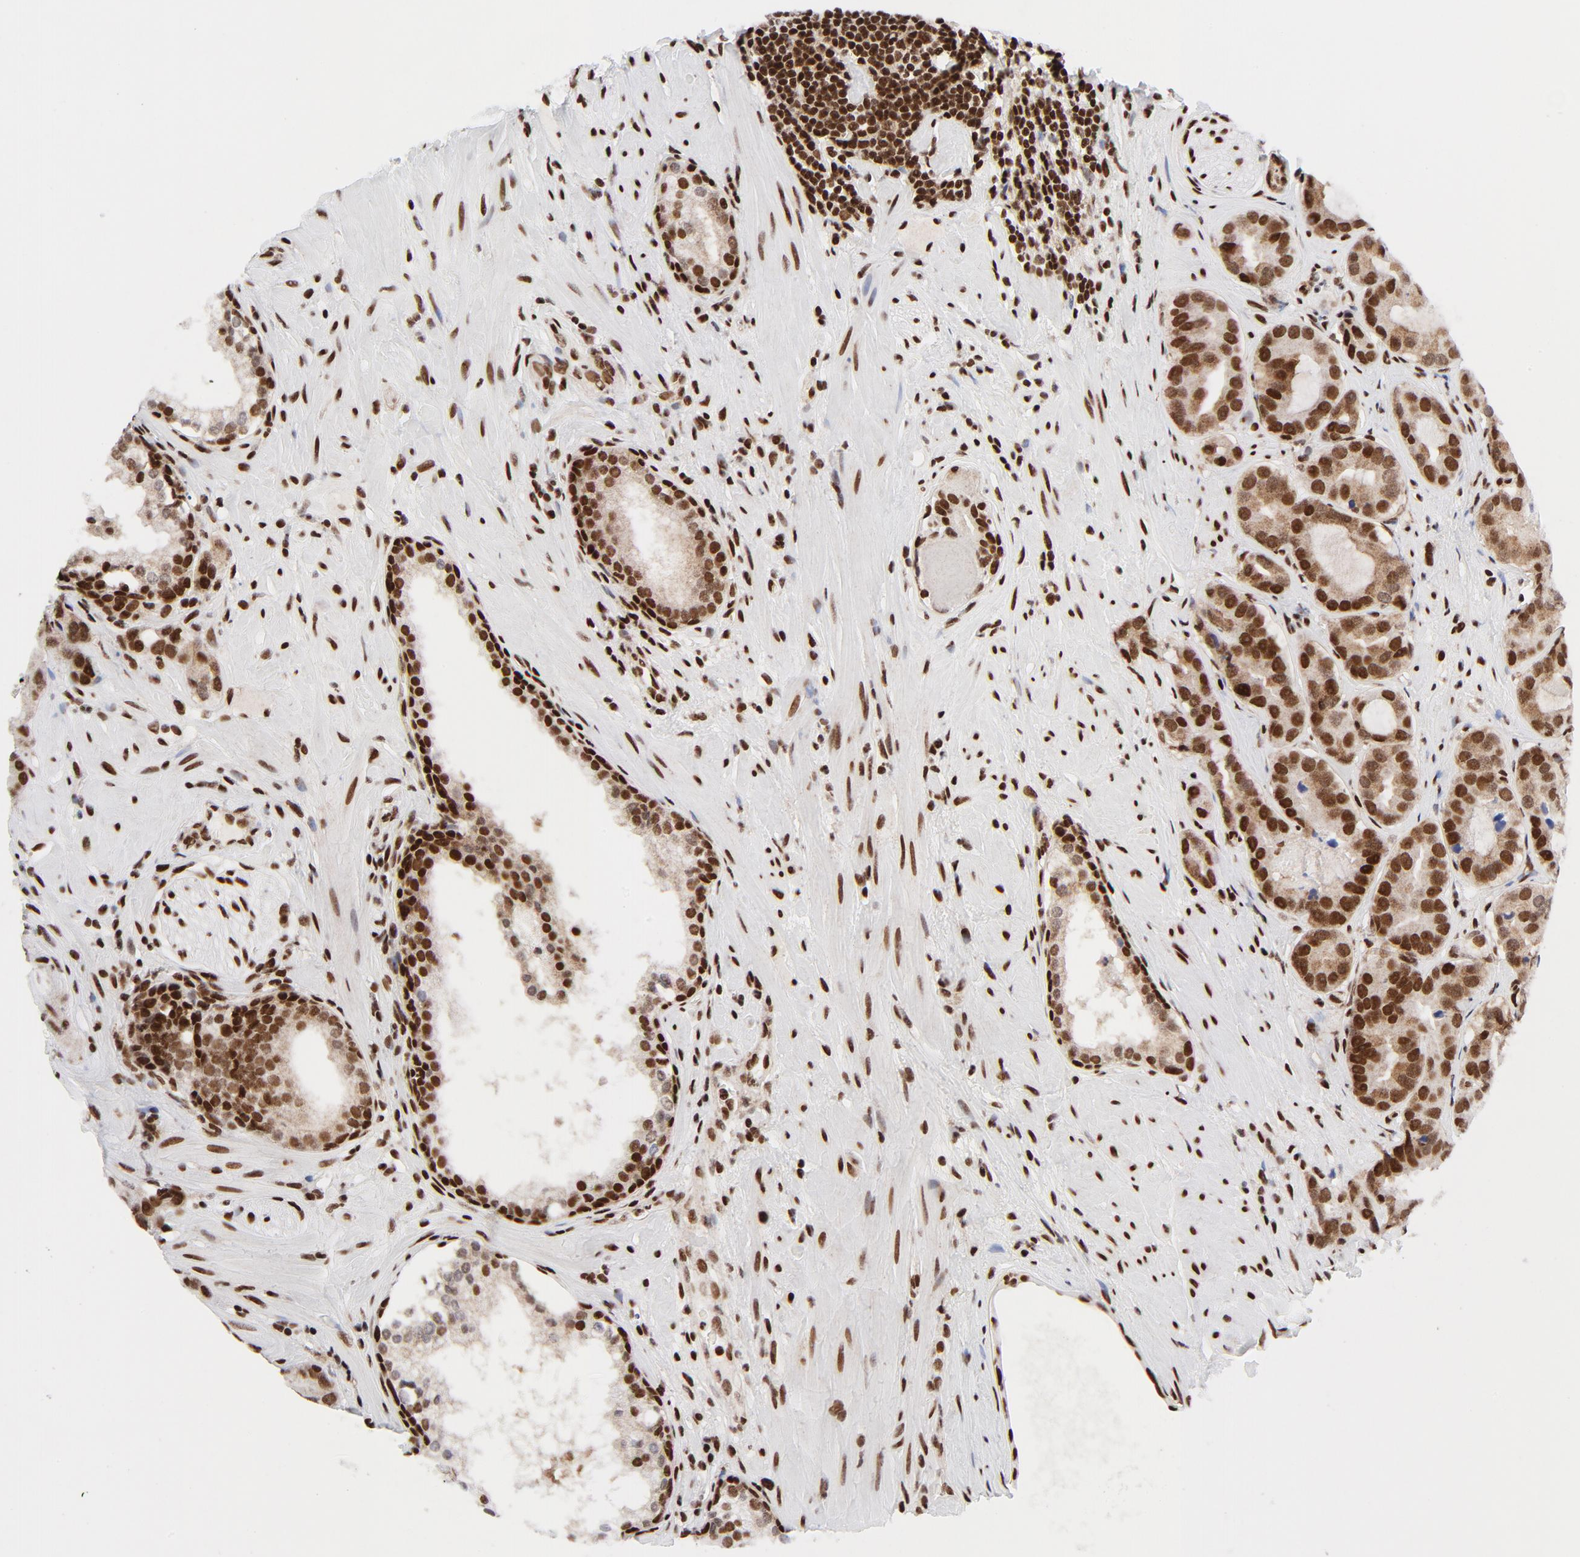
{"staining": {"intensity": "strong", "quantity": ">75%", "location": "nuclear"}, "tissue": "prostate cancer", "cell_type": "Tumor cells", "image_type": "cancer", "snomed": [{"axis": "morphology", "description": "Adenocarcinoma, Low grade"}, {"axis": "topography", "description": "Prostate"}], "caption": "IHC micrograph of human prostate low-grade adenocarcinoma stained for a protein (brown), which displays high levels of strong nuclear expression in approximately >75% of tumor cells.", "gene": "NFYB", "patient": {"sex": "male", "age": 59}}